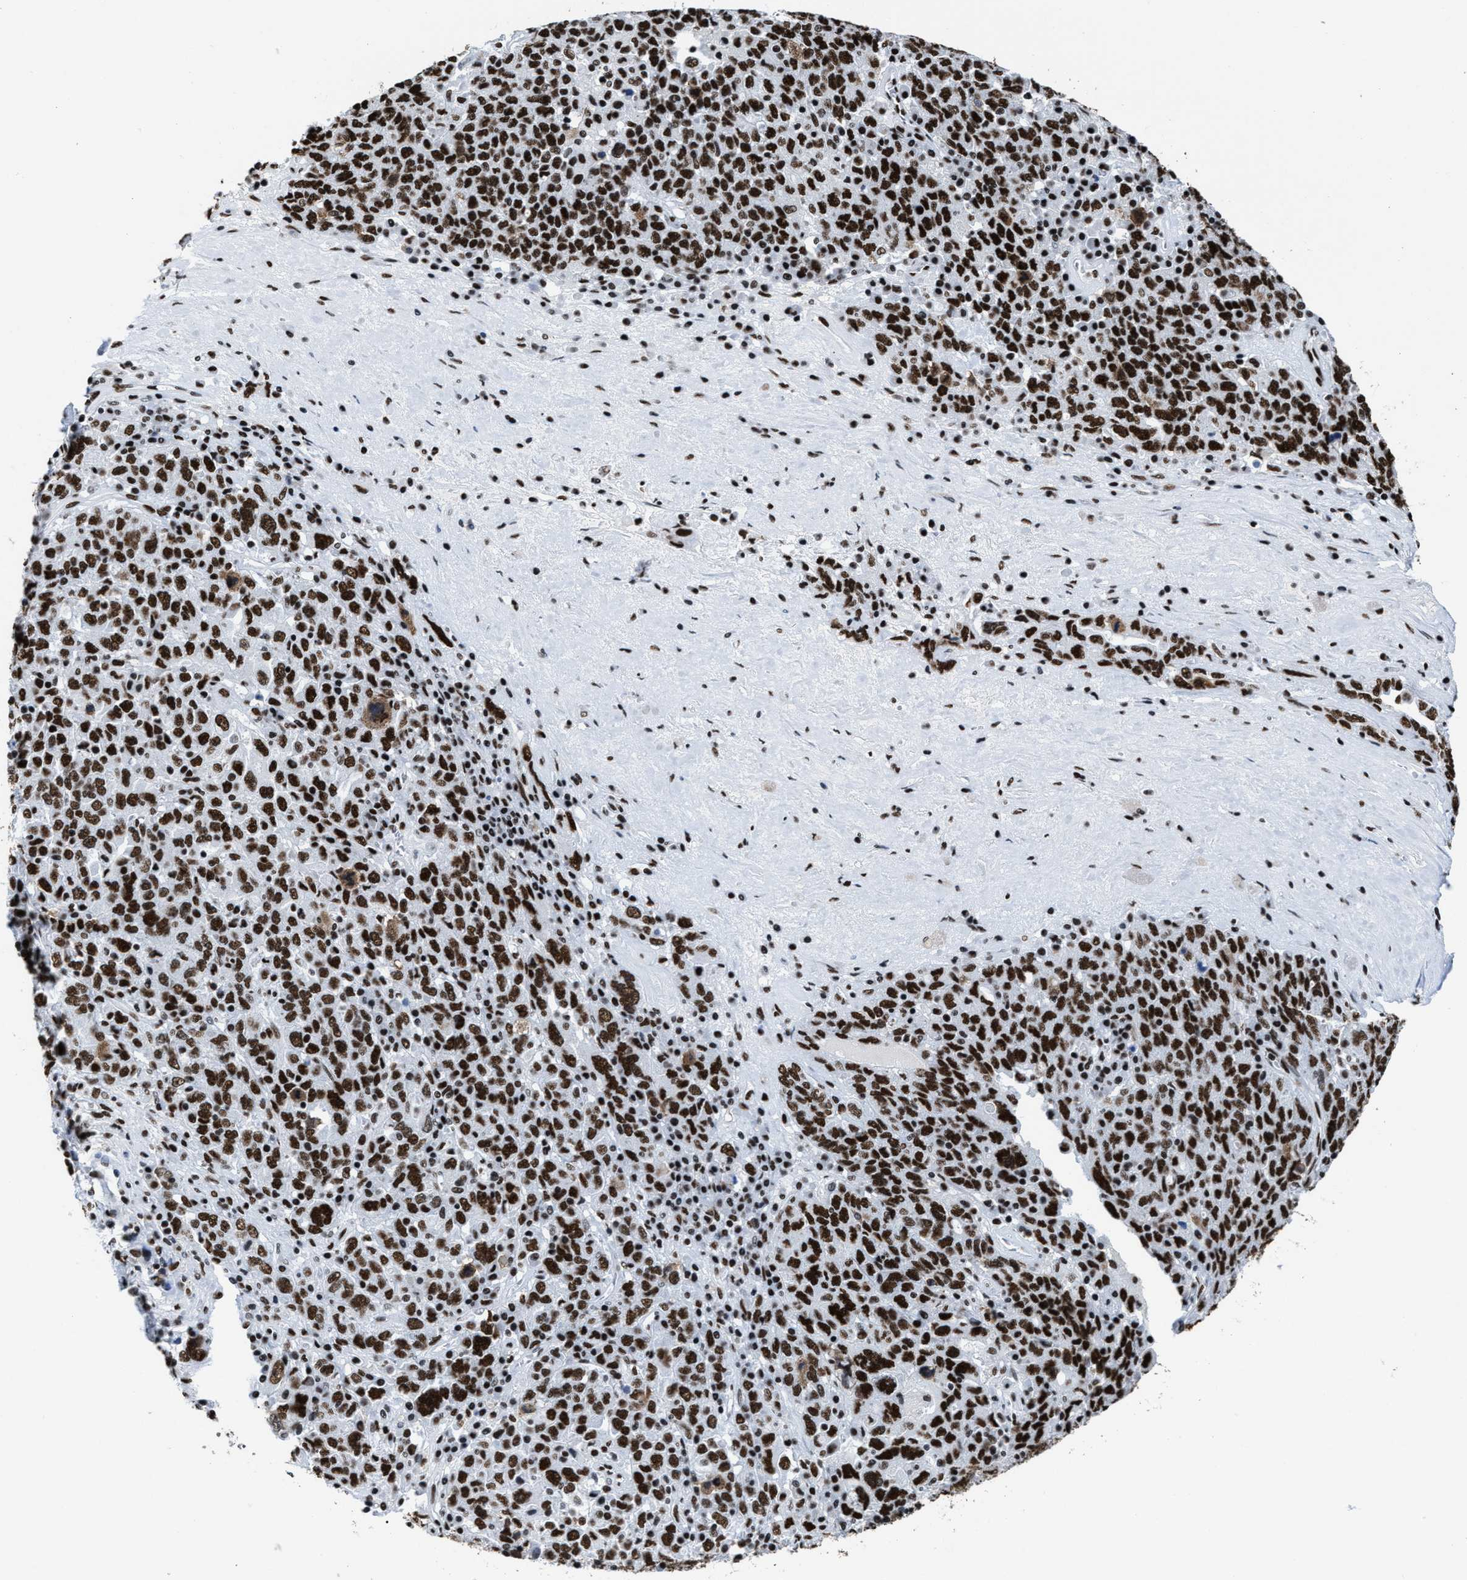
{"staining": {"intensity": "strong", "quantity": ">75%", "location": "nuclear"}, "tissue": "ovarian cancer", "cell_type": "Tumor cells", "image_type": "cancer", "snomed": [{"axis": "morphology", "description": "Carcinoma, endometroid"}, {"axis": "topography", "description": "Ovary"}], "caption": "Protein analysis of endometroid carcinoma (ovarian) tissue reveals strong nuclear expression in approximately >75% of tumor cells. (DAB (3,3'-diaminobenzidine) IHC with brightfield microscopy, high magnification).", "gene": "SMARCC2", "patient": {"sex": "female", "age": 62}}